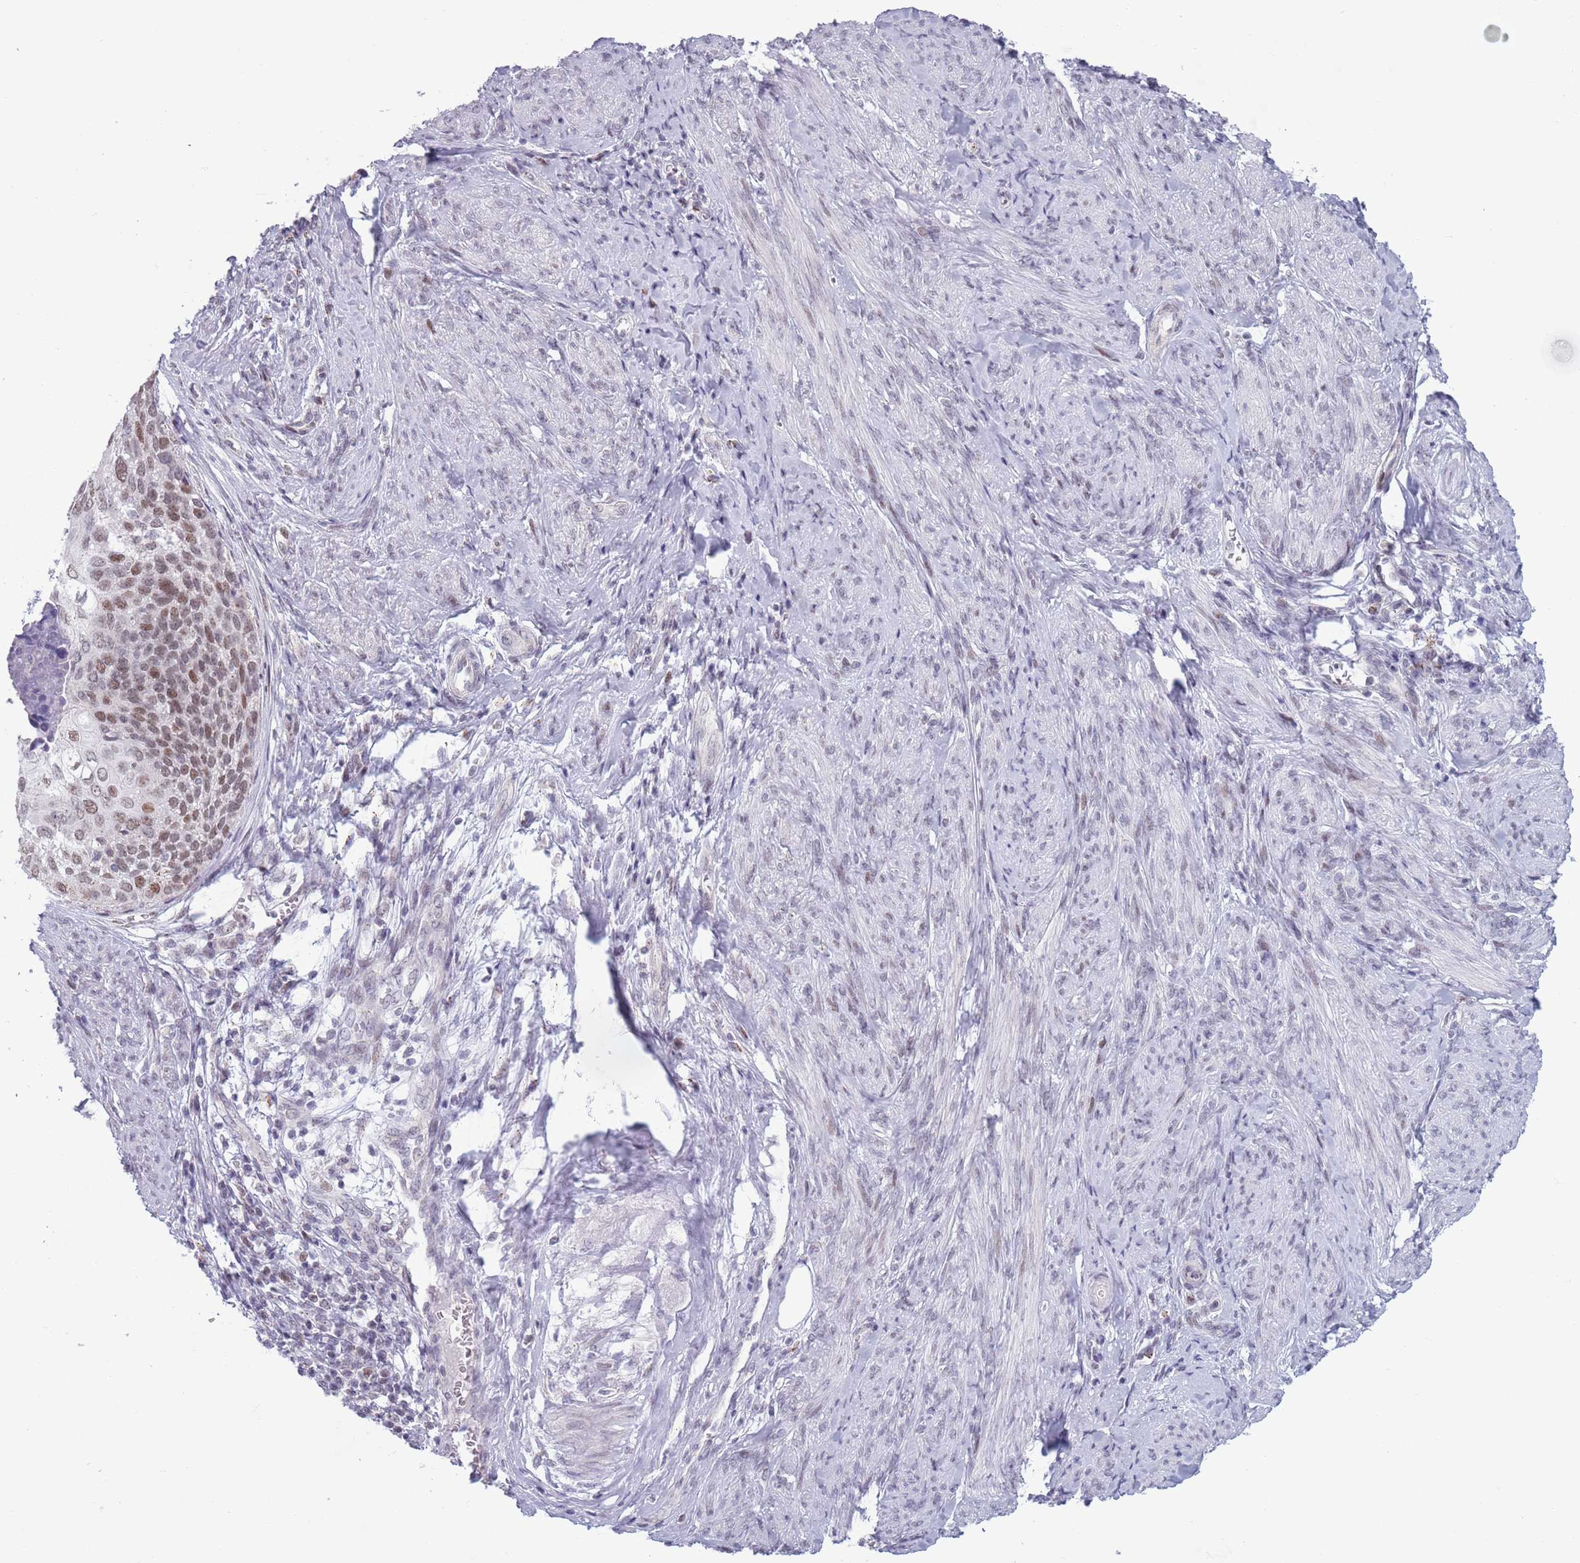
{"staining": {"intensity": "weak", "quantity": ">75%", "location": "nuclear"}, "tissue": "cervical cancer", "cell_type": "Tumor cells", "image_type": "cancer", "snomed": [{"axis": "morphology", "description": "Squamous cell carcinoma, NOS"}, {"axis": "topography", "description": "Cervix"}], "caption": "Tumor cells display low levels of weak nuclear staining in approximately >75% of cells in human squamous cell carcinoma (cervical).", "gene": "ZKSCAN2", "patient": {"sex": "female", "age": 80}}